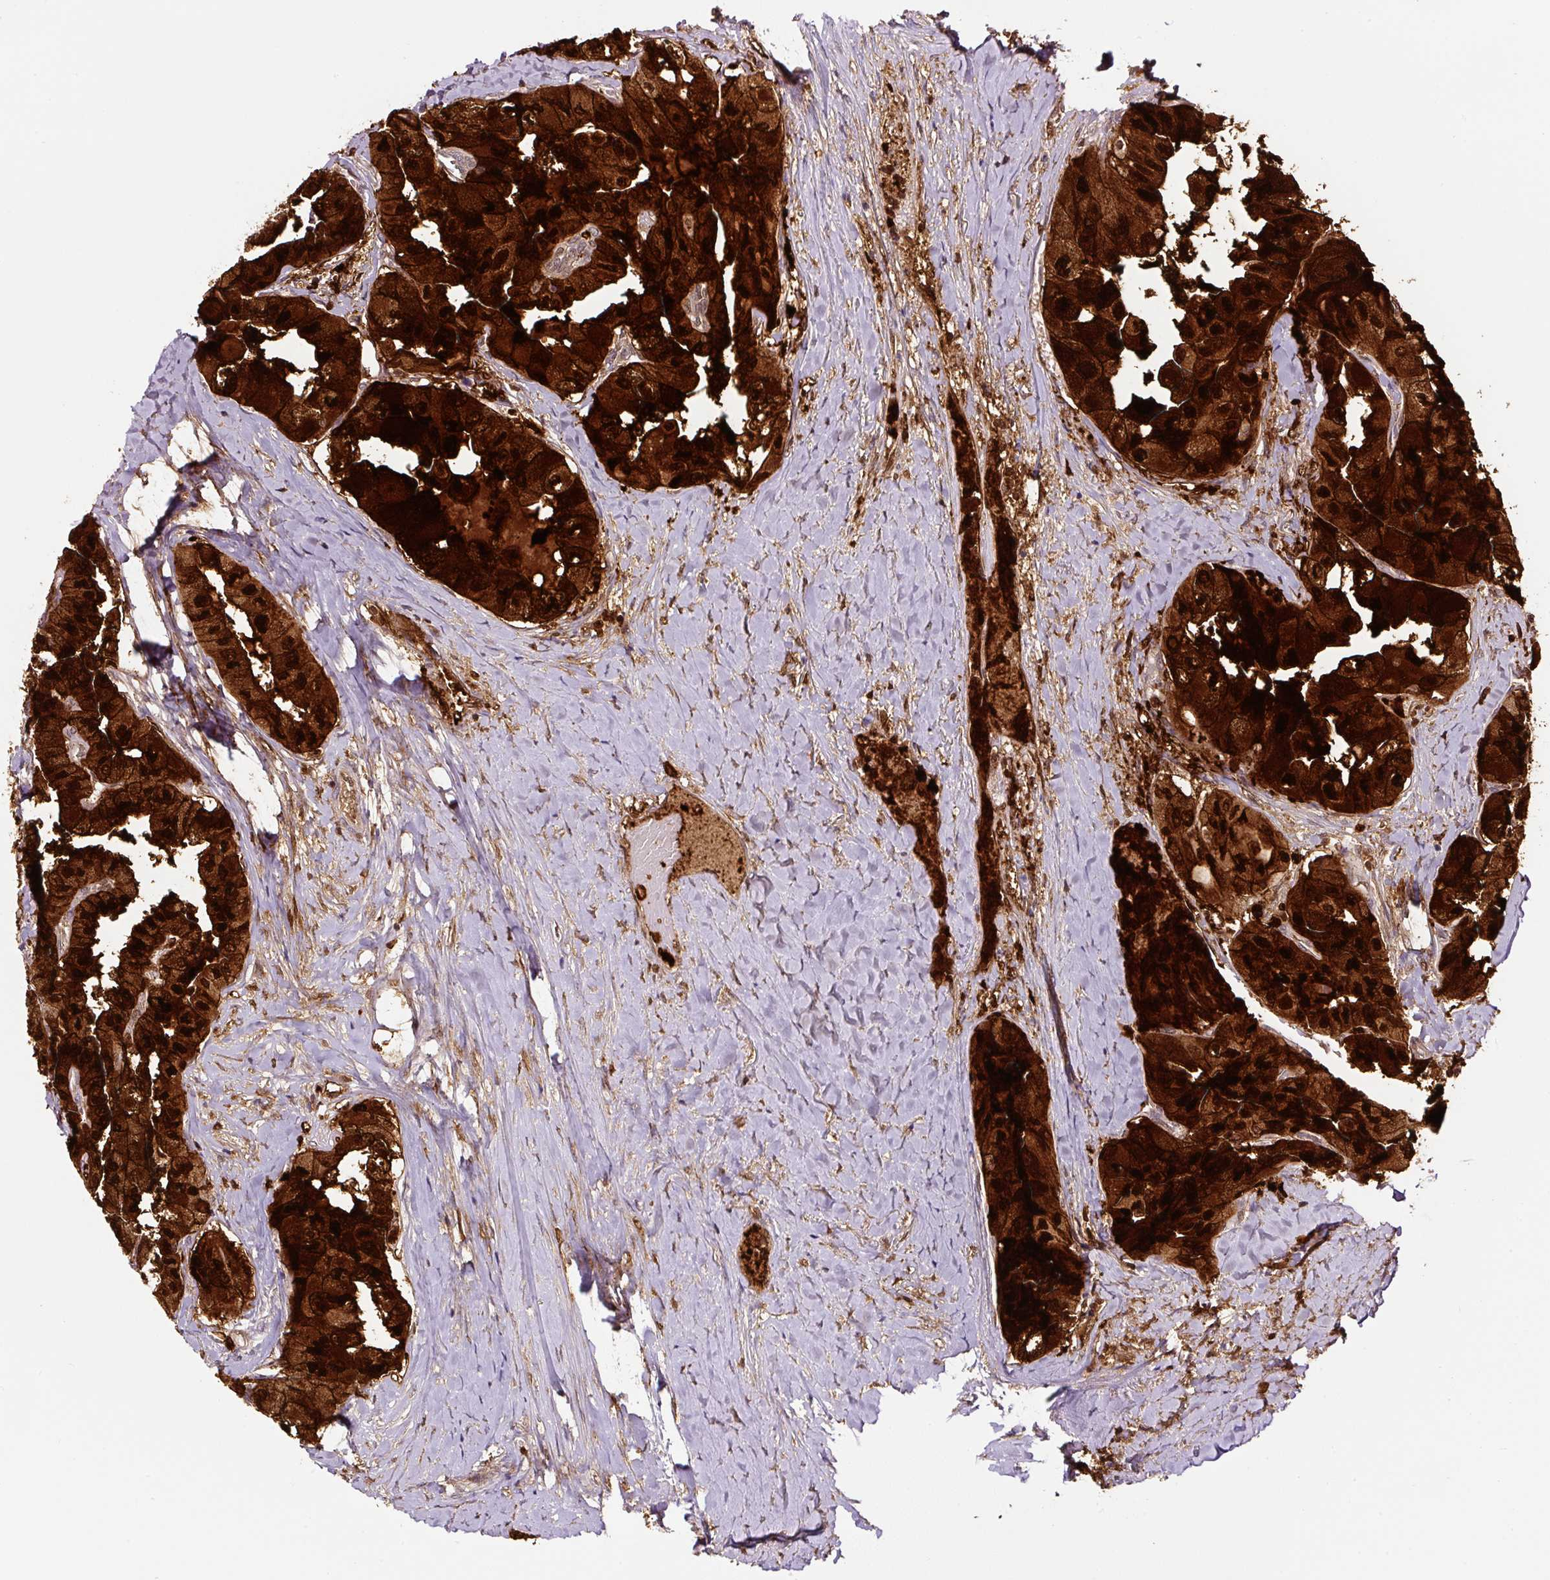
{"staining": {"intensity": "strong", "quantity": ">75%", "location": "cytoplasmic/membranous,nuclear"}, "tissue": "thyroid cancer", "cell_type": "Tumor cells", "image_type": "cancer", "snomed": [{"axis": "morphology", "description": "Normal tissue, NOS"}, {"axis": "morphology", "description": "Papillary adenocarcinoma, NOS"}, {"axis": "topography", "description": "Thyroid gland"}], "caption": "The micrograph demonstrates immunohistochemical staining of papillary adenocarcinoma (thyroid). There is strong cytoplasmic/membranous and nuclear staining is present in approximately >75% of tumor cells. The protein is stained brown, and the nuclei are stained in blue (DAB IHC with brightfield microscopy, high magnification).", "gene": "ANXA1", "patient": {"sex": "female", "age": 59}}